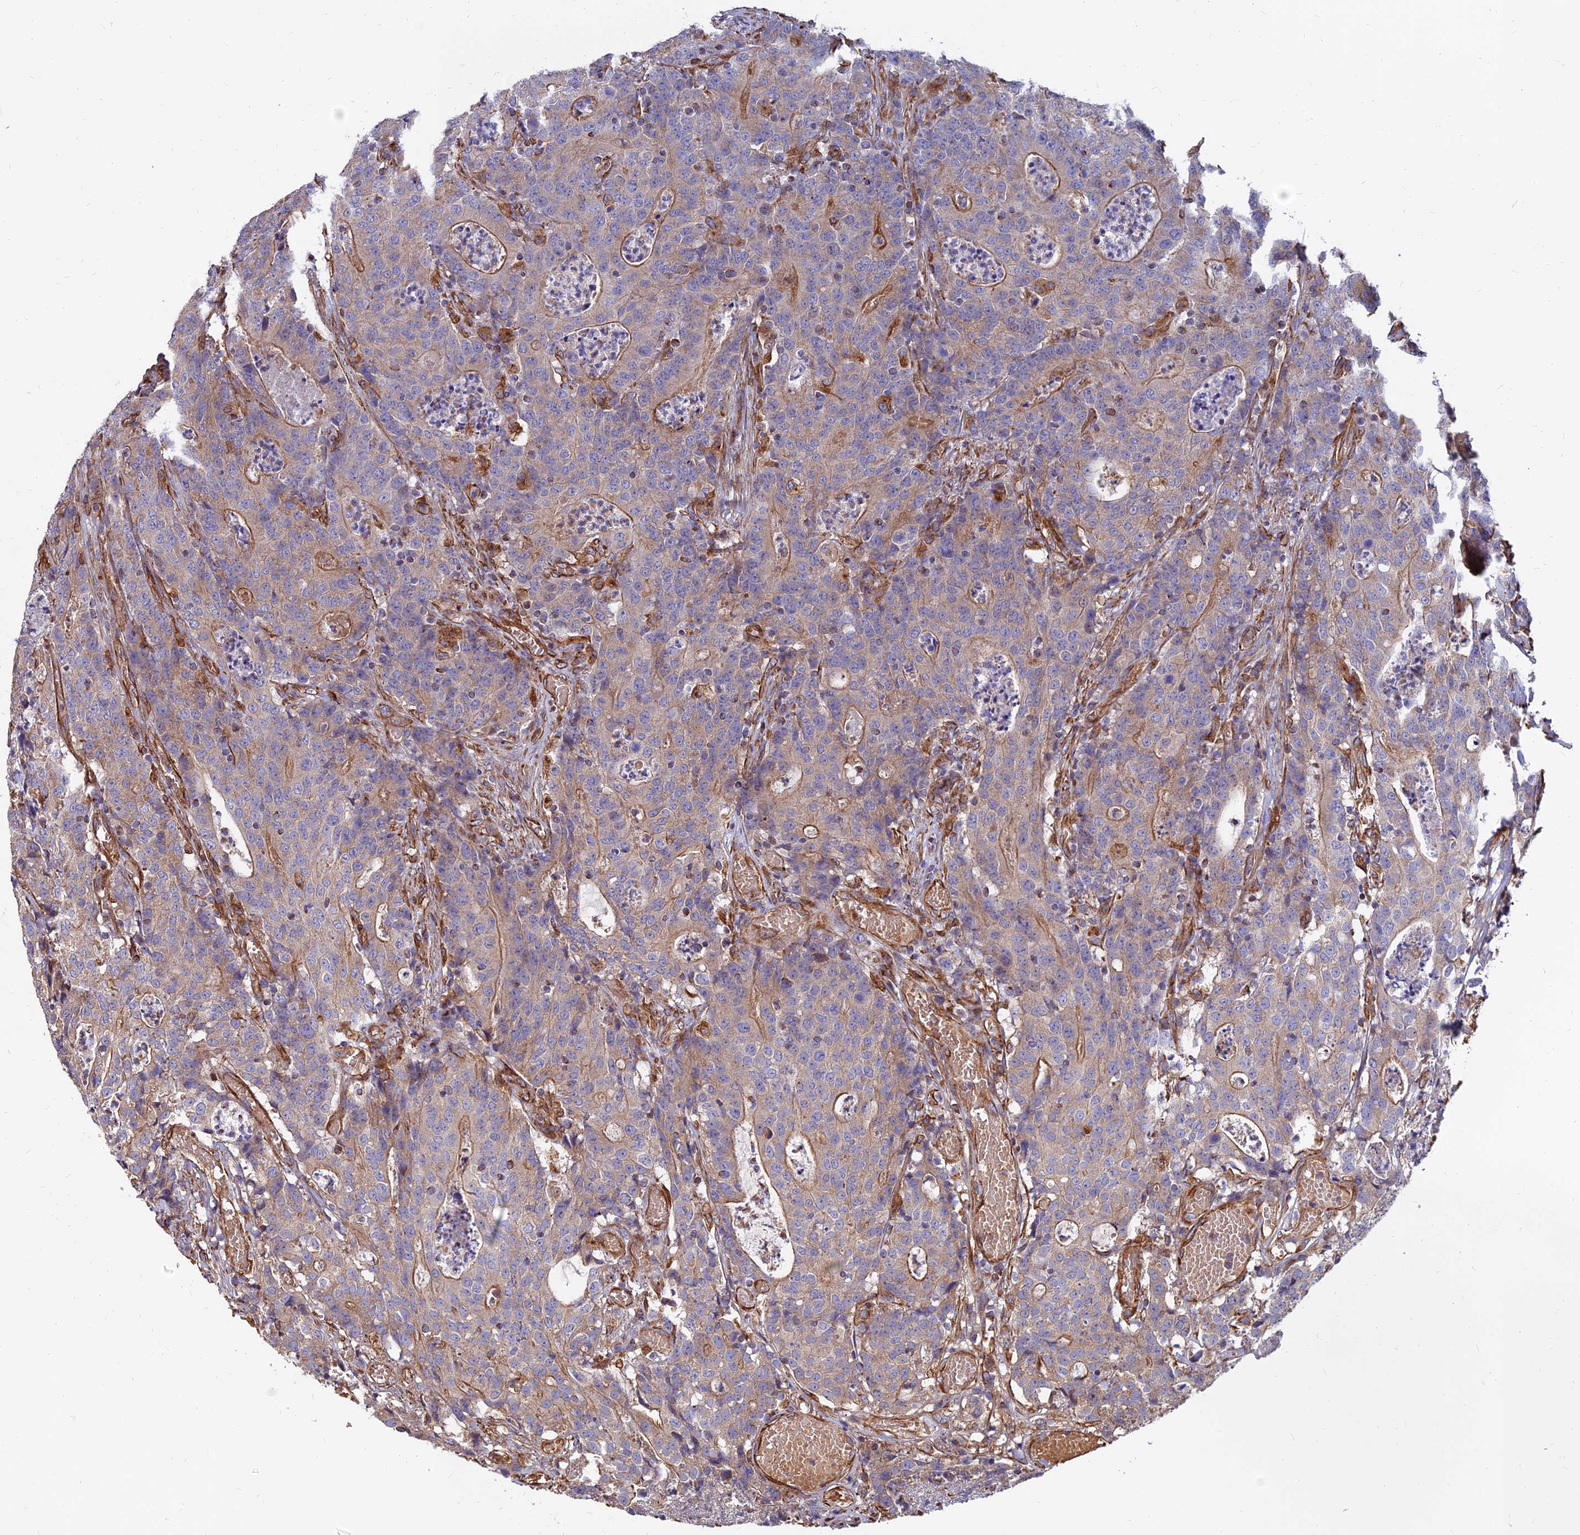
{"staining": {"intensity": "moderate", "quantity": "25%-75%", "location": "cytoplasmic/membranous"}, "tissue": "colorectal cancer", "cell_type": "Tumor cells", "image_type": "cancer", "snomed": [{"axis": "morphology", "description": "Adenocarcinoma, NOS"}, {"axis": "topography", "description": "Colon"}], "caption": "This is an image of IHC staining of colorectal cancer (adenocarcinoma), which shows moderate staining in the cytoplasmic/membranous of tumor cells.", "gene": "CDK18", "patient": {"sex": "male", "age": 83}}